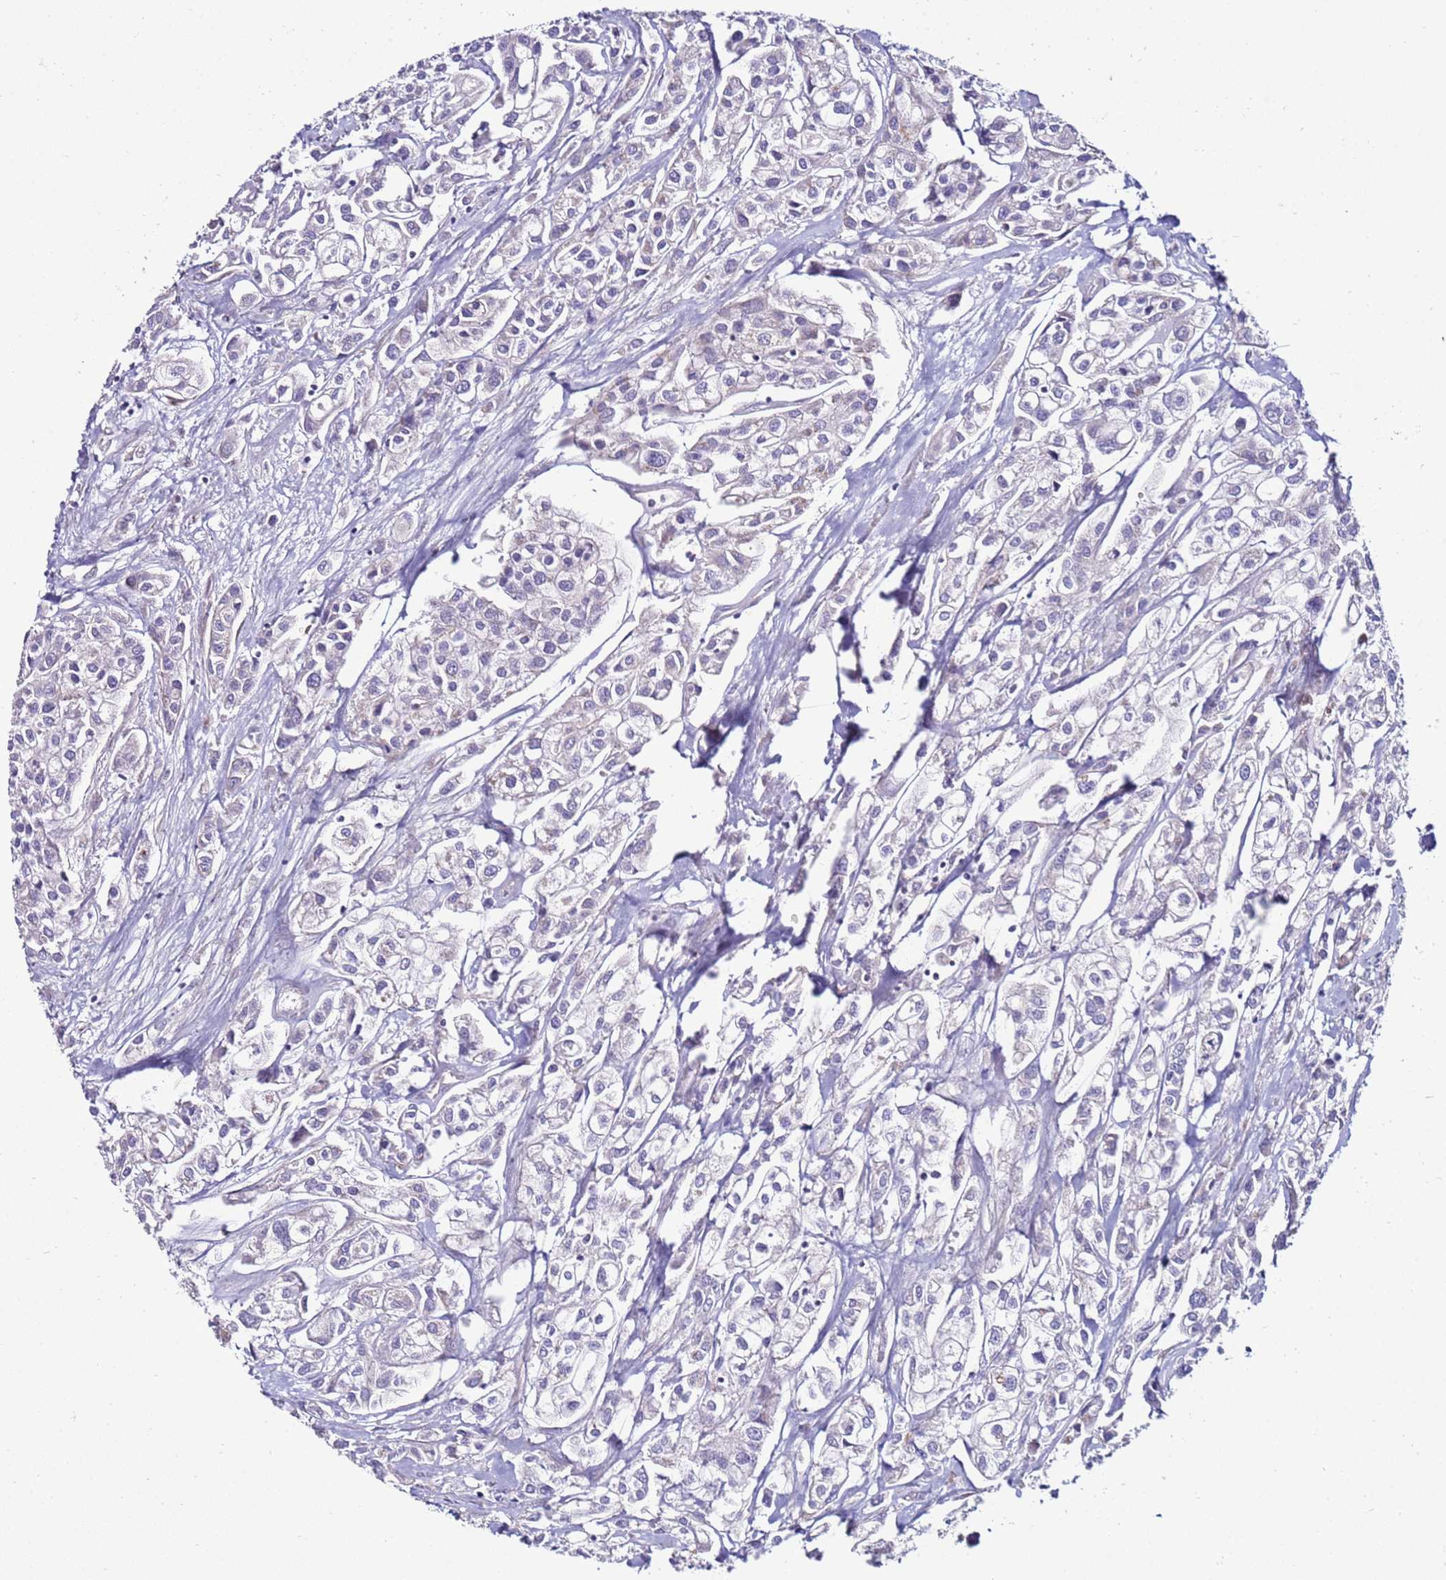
{"staining": {"intensity": "negative", "quantity": "none", "location": "none"}, "tissue": "urothelial cancer", "cell_type": "Tumor cells", "image_type": "cancer", "snomed": [{"axis": "morphology", "description": "Urothelial carcinoma, High grade"}, {"axis": "topography", "description": "Urinary bladder"}], "caption": "High magnification brightfield microscopy of urothelial cancer stained with DAB (3,3'-diaminobenzidine) (brown) and counterstained with hematoxylin (blue): tumor cells show no significant expression. The staining was performed using DAB (3,3'-diaminobenzidine) to visualize the protein expression in brown, while the nuclei were stained in blue with hematoxylin (Magnification: 20x).", "gene": "GPN3", "patient": {"sex": "male", "age": 67}}